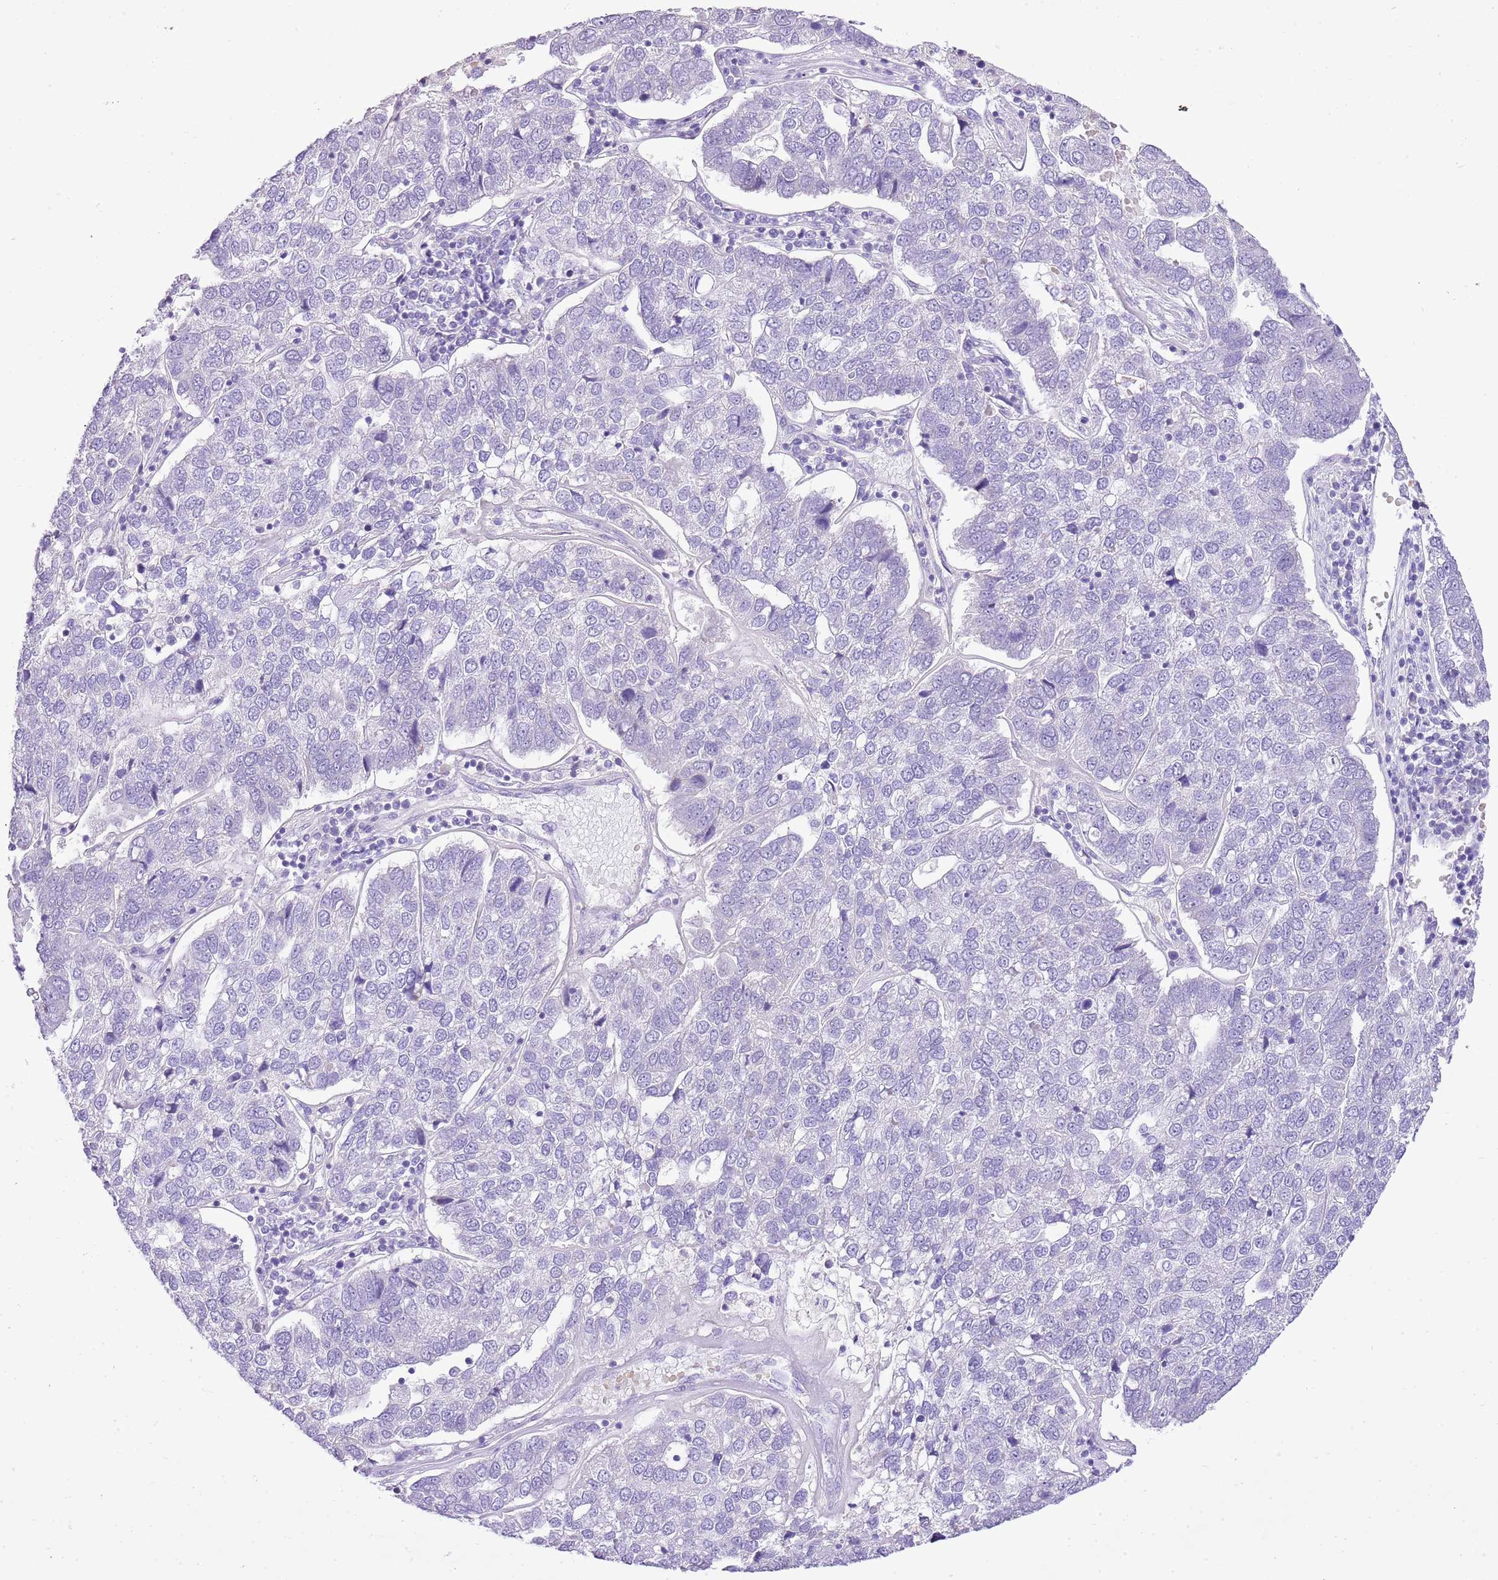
{"staining": {"intensity": "negative", "quantity": "none", "location": "none"}, "tissue": "pancreatic cancer", "cell_type": "Tumor cells", "image_type": "cancer", "snomed": [{"axis": "morphology", "description": "Adenocarcinoma, NOS"}, {"axis": "topography", "description": "Pancreas"}], "caption": "DAB (3,3'-diaminobenzidine) immunohistochemical staining of pancreatic cancer displays no significant staining in tumor cells.", "gene": "XPO7", "patient": {"sex": "female", "age": 61}}